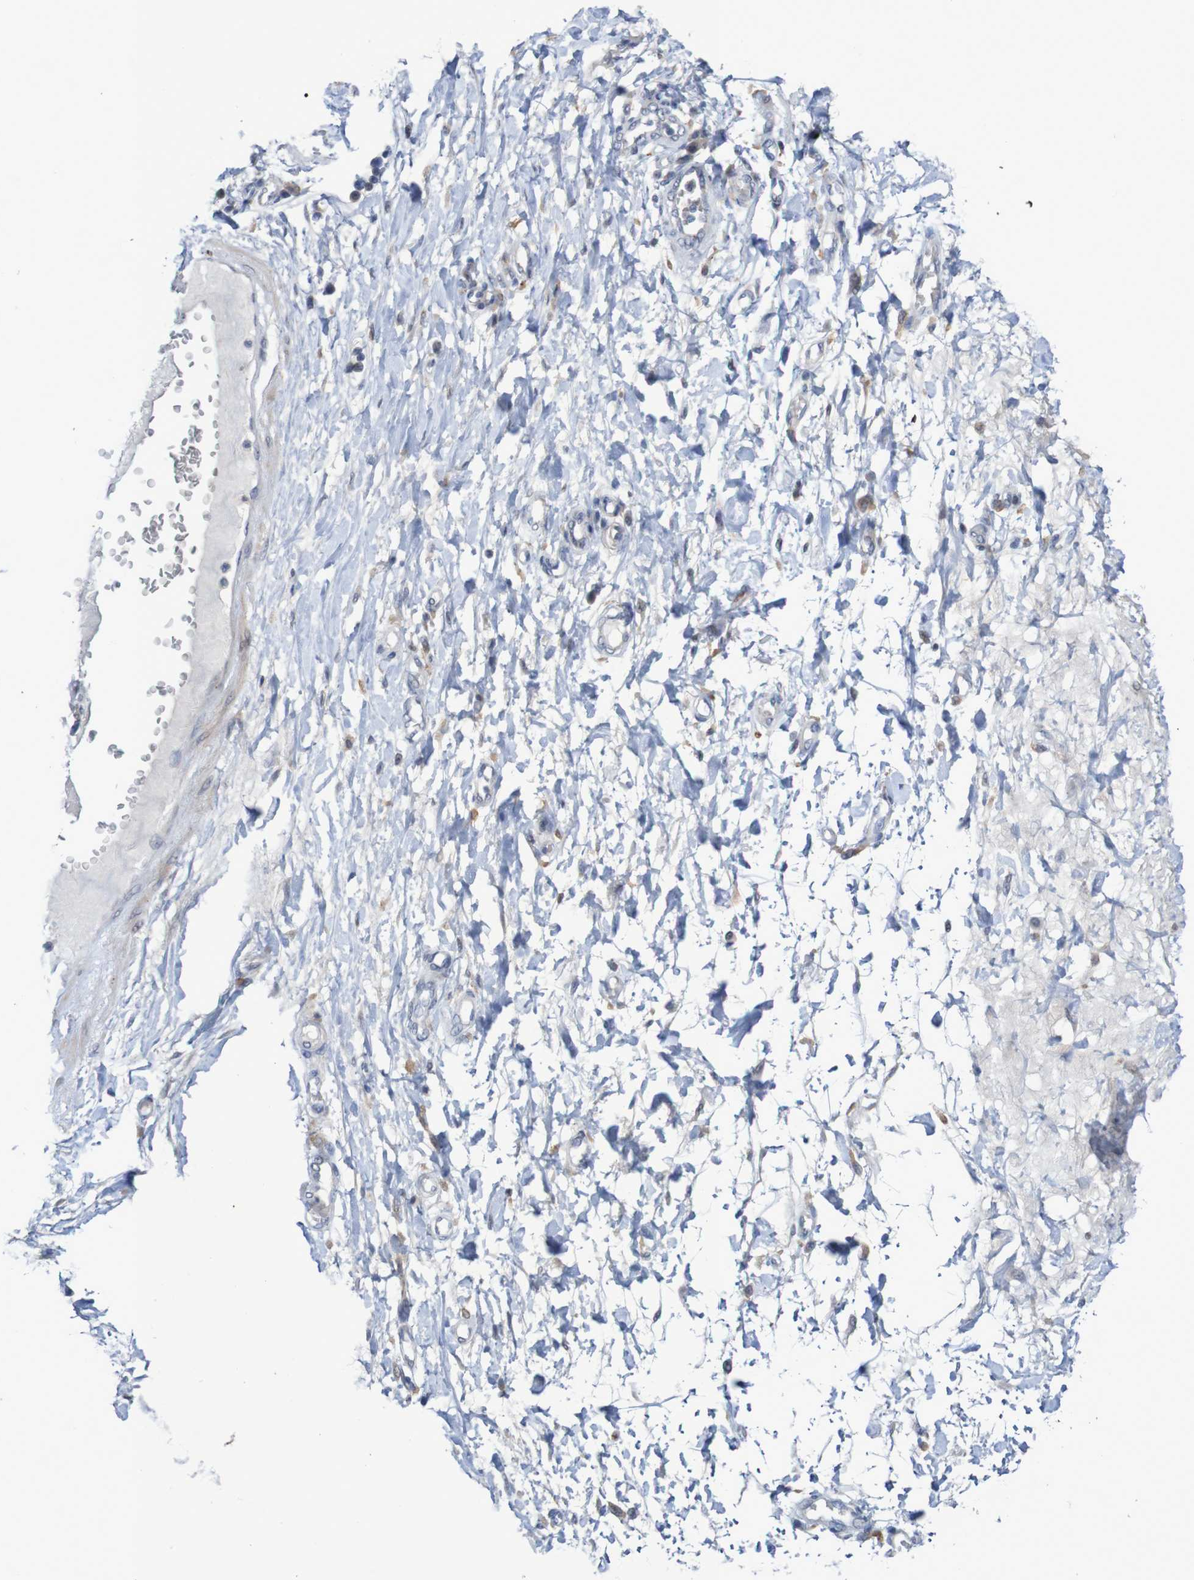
{"staining": {"intensity": "moderate", "quantity": "<25%", "location": "cytoplasmic/membranous"}, "tissue": "adipose tissue", "cell_type": "Adipocytes", "image_type": "normal", "snomed": [{"axis": "morphology", "description": "Normal tissue, NOS"}, {"axis": "morphology", "description": "Adenocarcinoma, NOS"}, {"axis": "topography", "description": "Esophagus"}], "caption": "A high-resolution histopathology image shows IHC staining of benign adipose tissue, which reveals moderate cytoplasmic/membranous expression in about <25% of adipocytes.", "gene": "FBP1", "patient": {"sex": "male", "age": 62}}